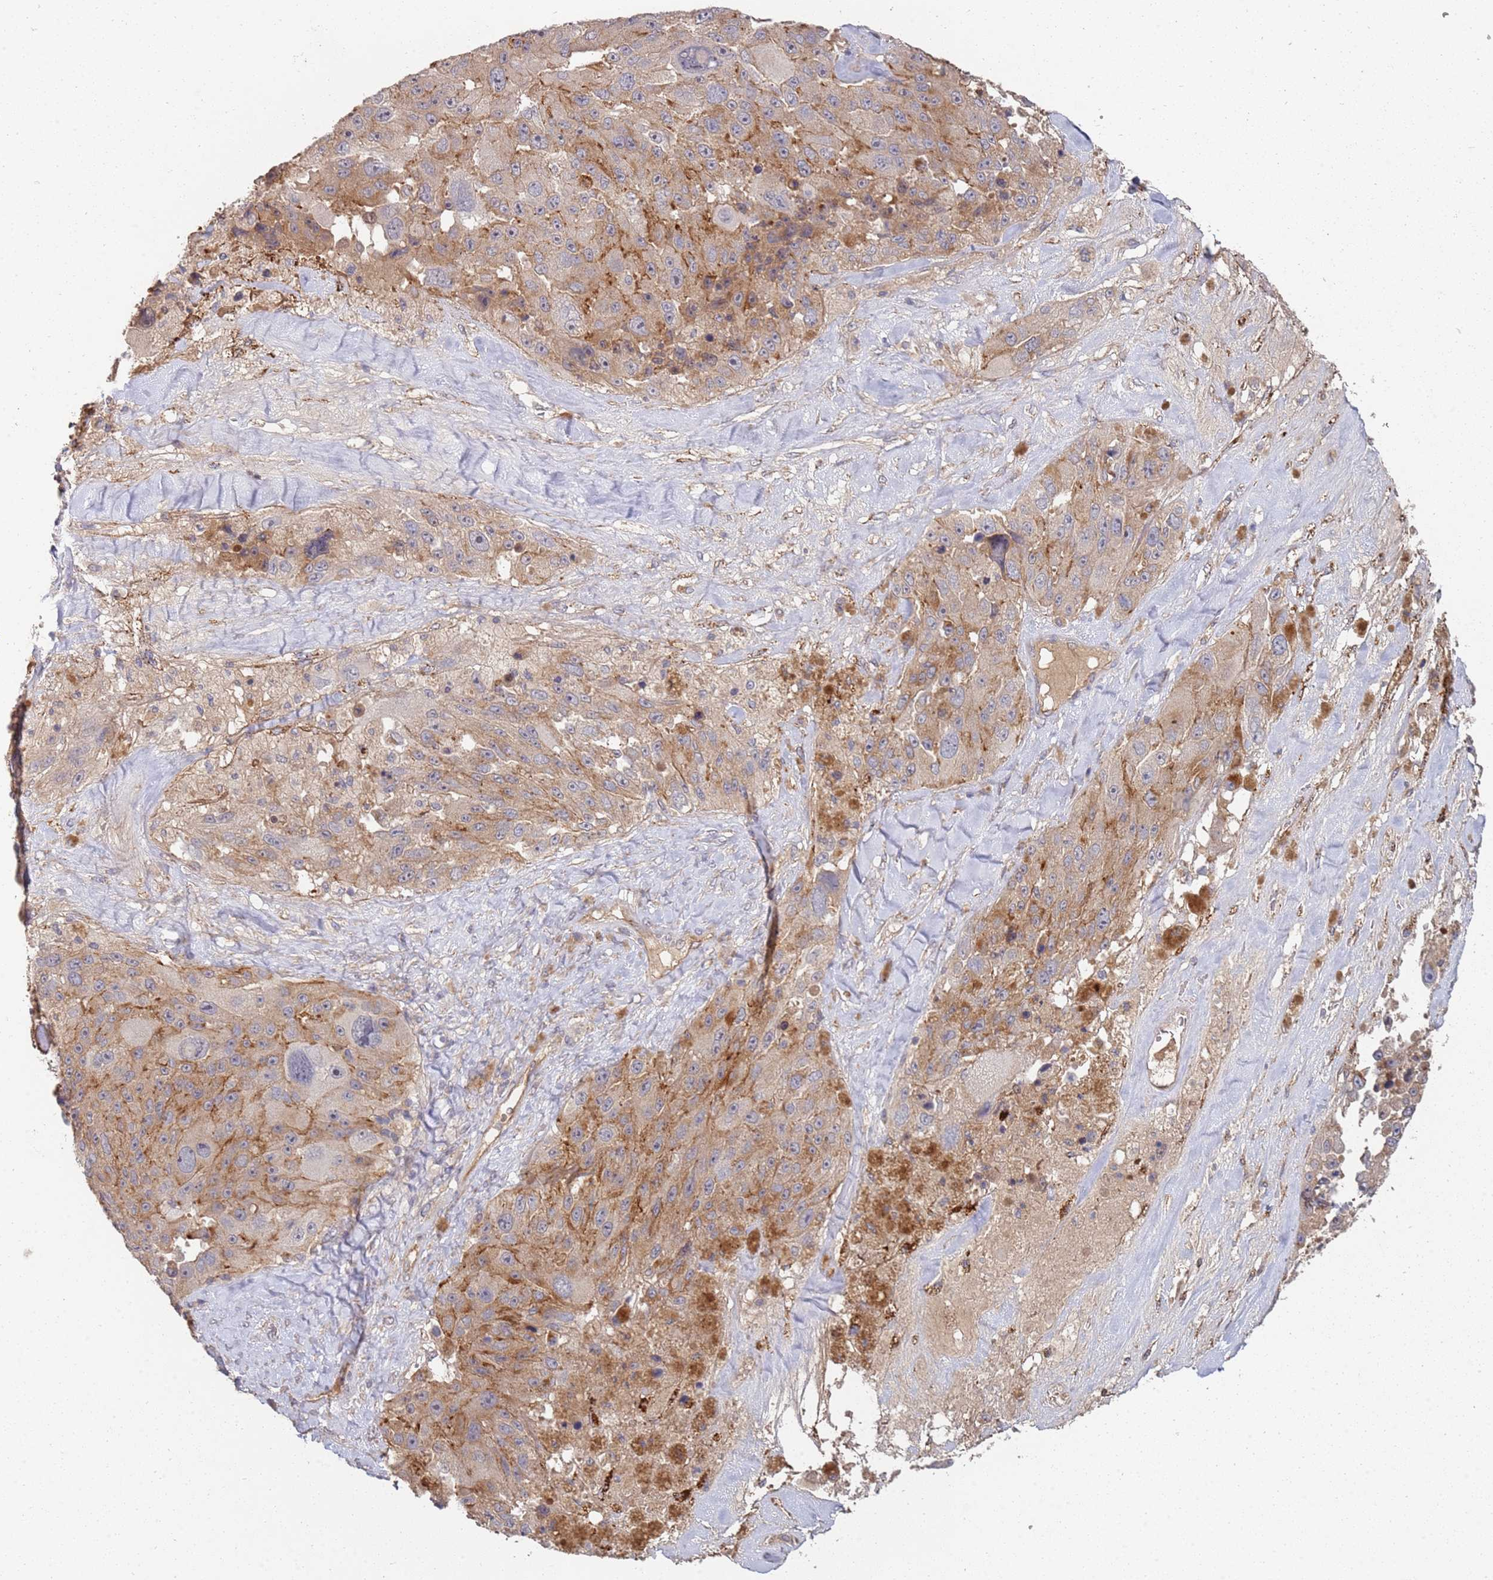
{"staining": {"intensity": "weak", "quantity": ">75%", "location": "cytoplasmic/membranous"}, "tissue": "melanoma", "cell_type": "Tumor cells", "image_type": "cancer", "snomed": [{"axis": "morphology", "description": "Malignant melanoma, Metastatic site"}, {"axis": "topography", "description": "Lymph node"}], "caption": "An IHC photomicrograph of neoplastic tissue is shown. Protein staining in brown highlights weak cytoplasmic/membranous positivity in malignant melanoma (metastatic site) within tumor cells. The protein of interest is stained brown, and the nuclei are stained in blue (DAB IHC with brightfield microscopy, high magnification).", "gene": "ABCB6", "patient": {"sex": "male", "age": 62}}